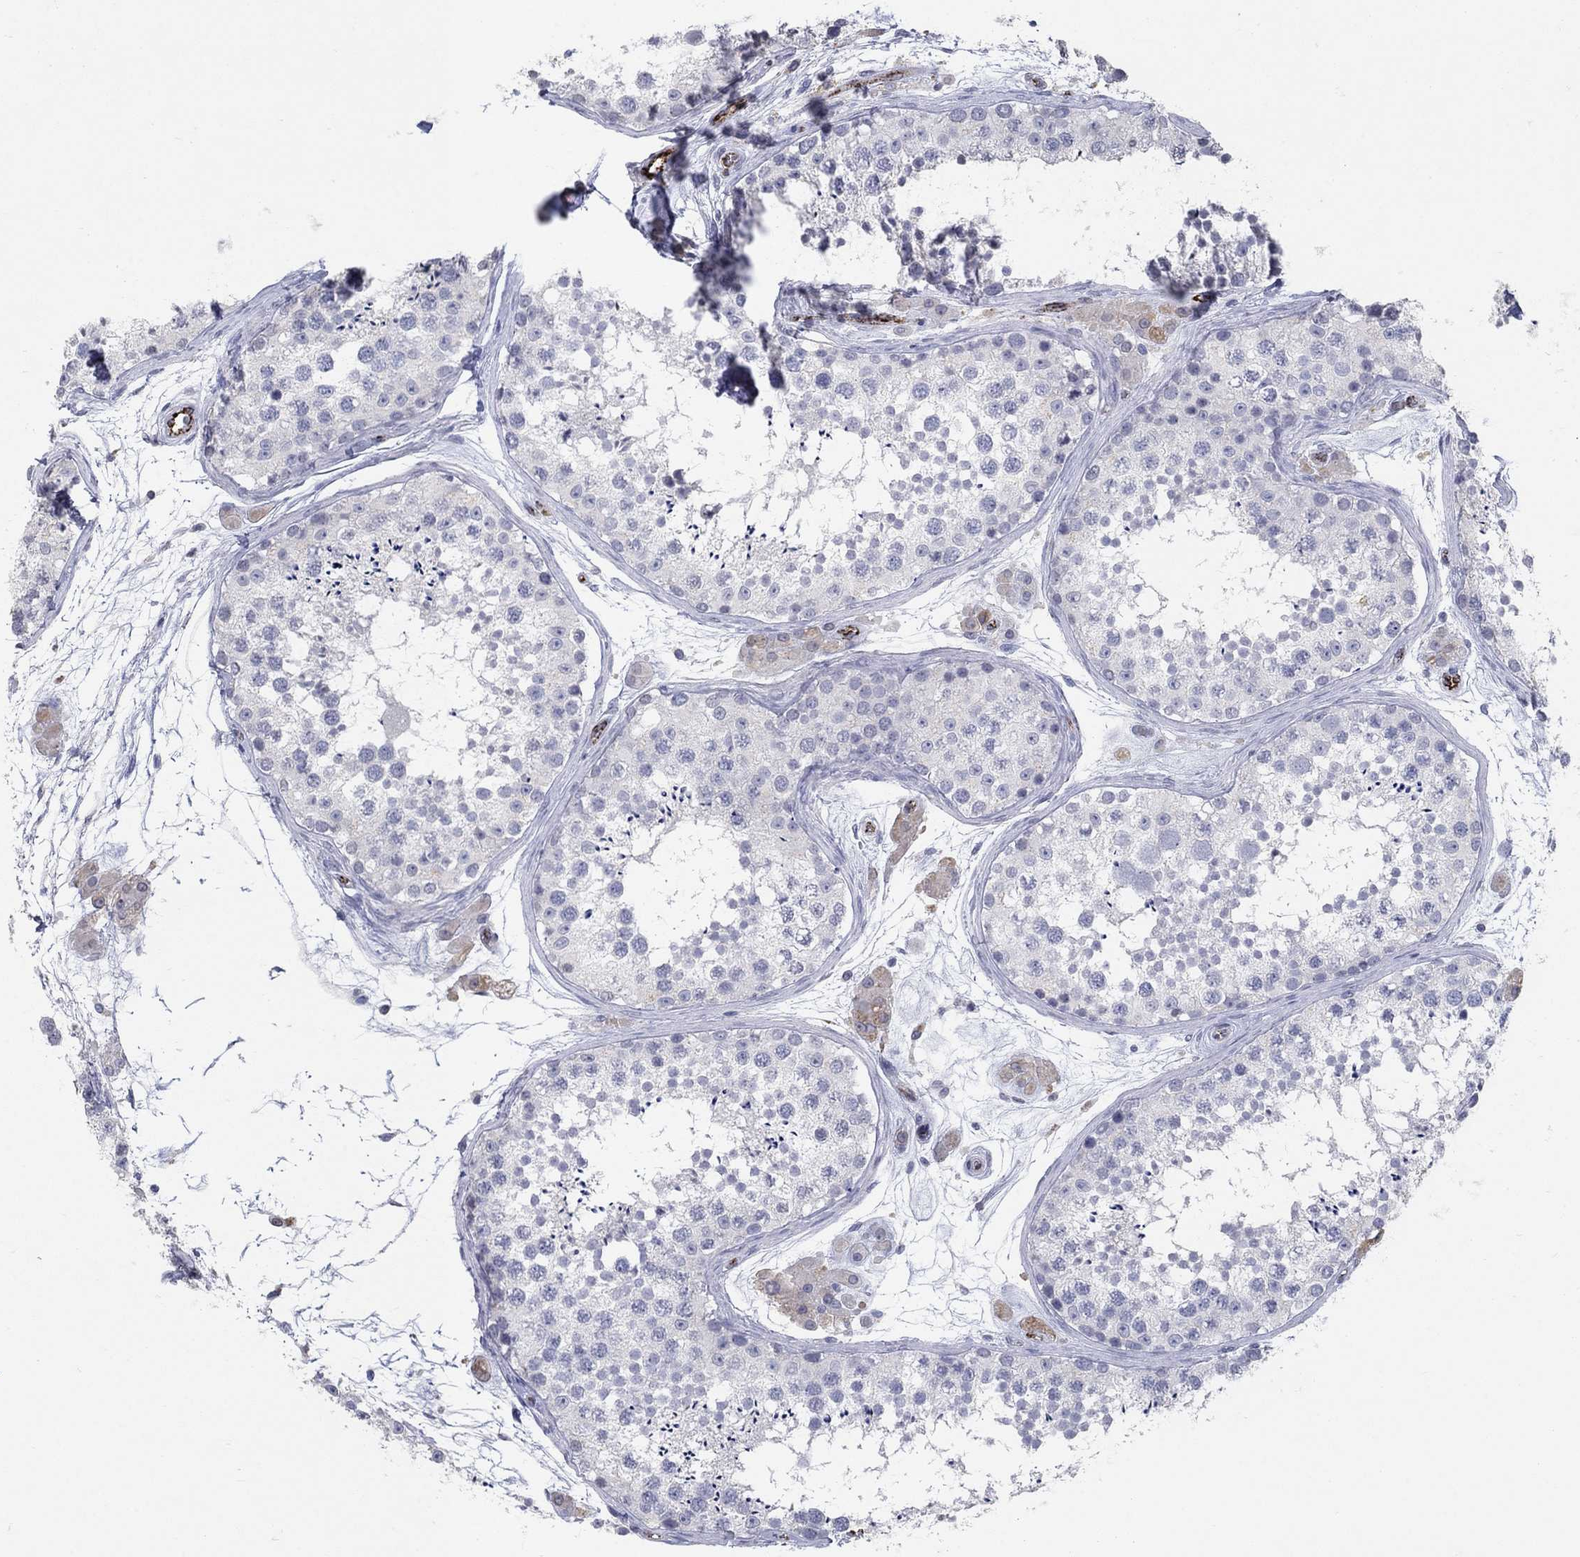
{"staining": {"intensity": "negative", "quantity": "none", "location": "none"}, "tissue": "testis", "cell_type": "Cells in seminiferous ducts", "image_type": "normal", "snomed": [{"axis": "morphology", "description": "Normal tissue, NOS"}, {"axis": "topography", "description": "Testis"}], "caption": "Image shows no significant protein positivity in cells in seminiferous ducts of benign testis. (DAB (3,3'-diaminobenzidine) IHC visualized using brightfield microscopy, high magnification).", "gene": "TINAG", "patient": {"sex": "male", "age": 41}}